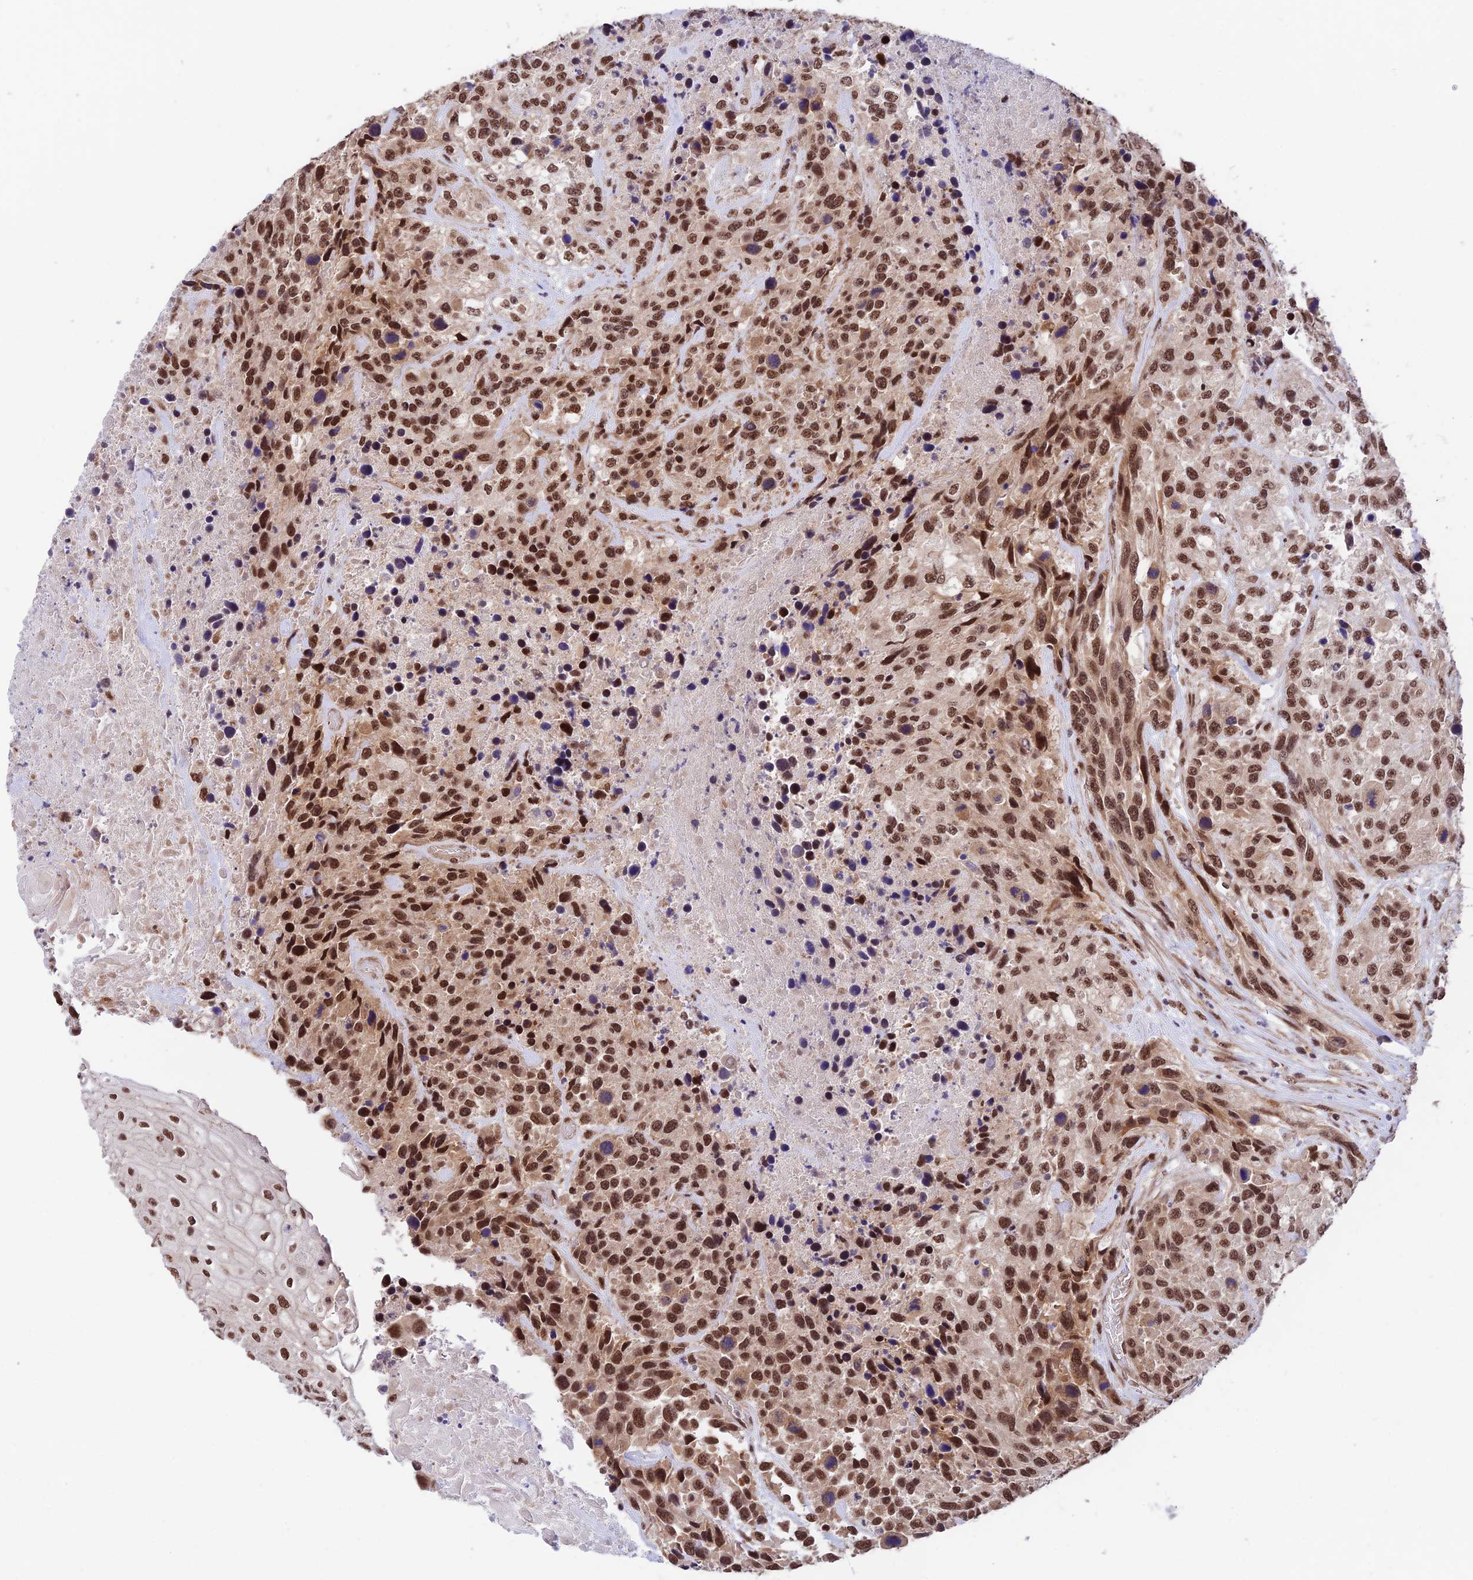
{"staining": {"intensity": "strong", "quantity": ">75%", "location": "nuclear"}, "tissue": "urothelial cancer", "cell_type": "Tumor cells", "image_type": "cancer", "snomed": [{"axis": "morphology", "description": "Urothelial carcinoma, High grade"}, {"axis": "topography", "description": "Urinary bladder"}], "caption": "Immunohistochemistry (IHC) histopathology image of urothelial cancer stained for a protein (brown), which displays high levels of strong nuclear expression in approximately >75% of tumor cells.", "gene": "RBM42", "patient": {"sex": "female", "age": 70}}